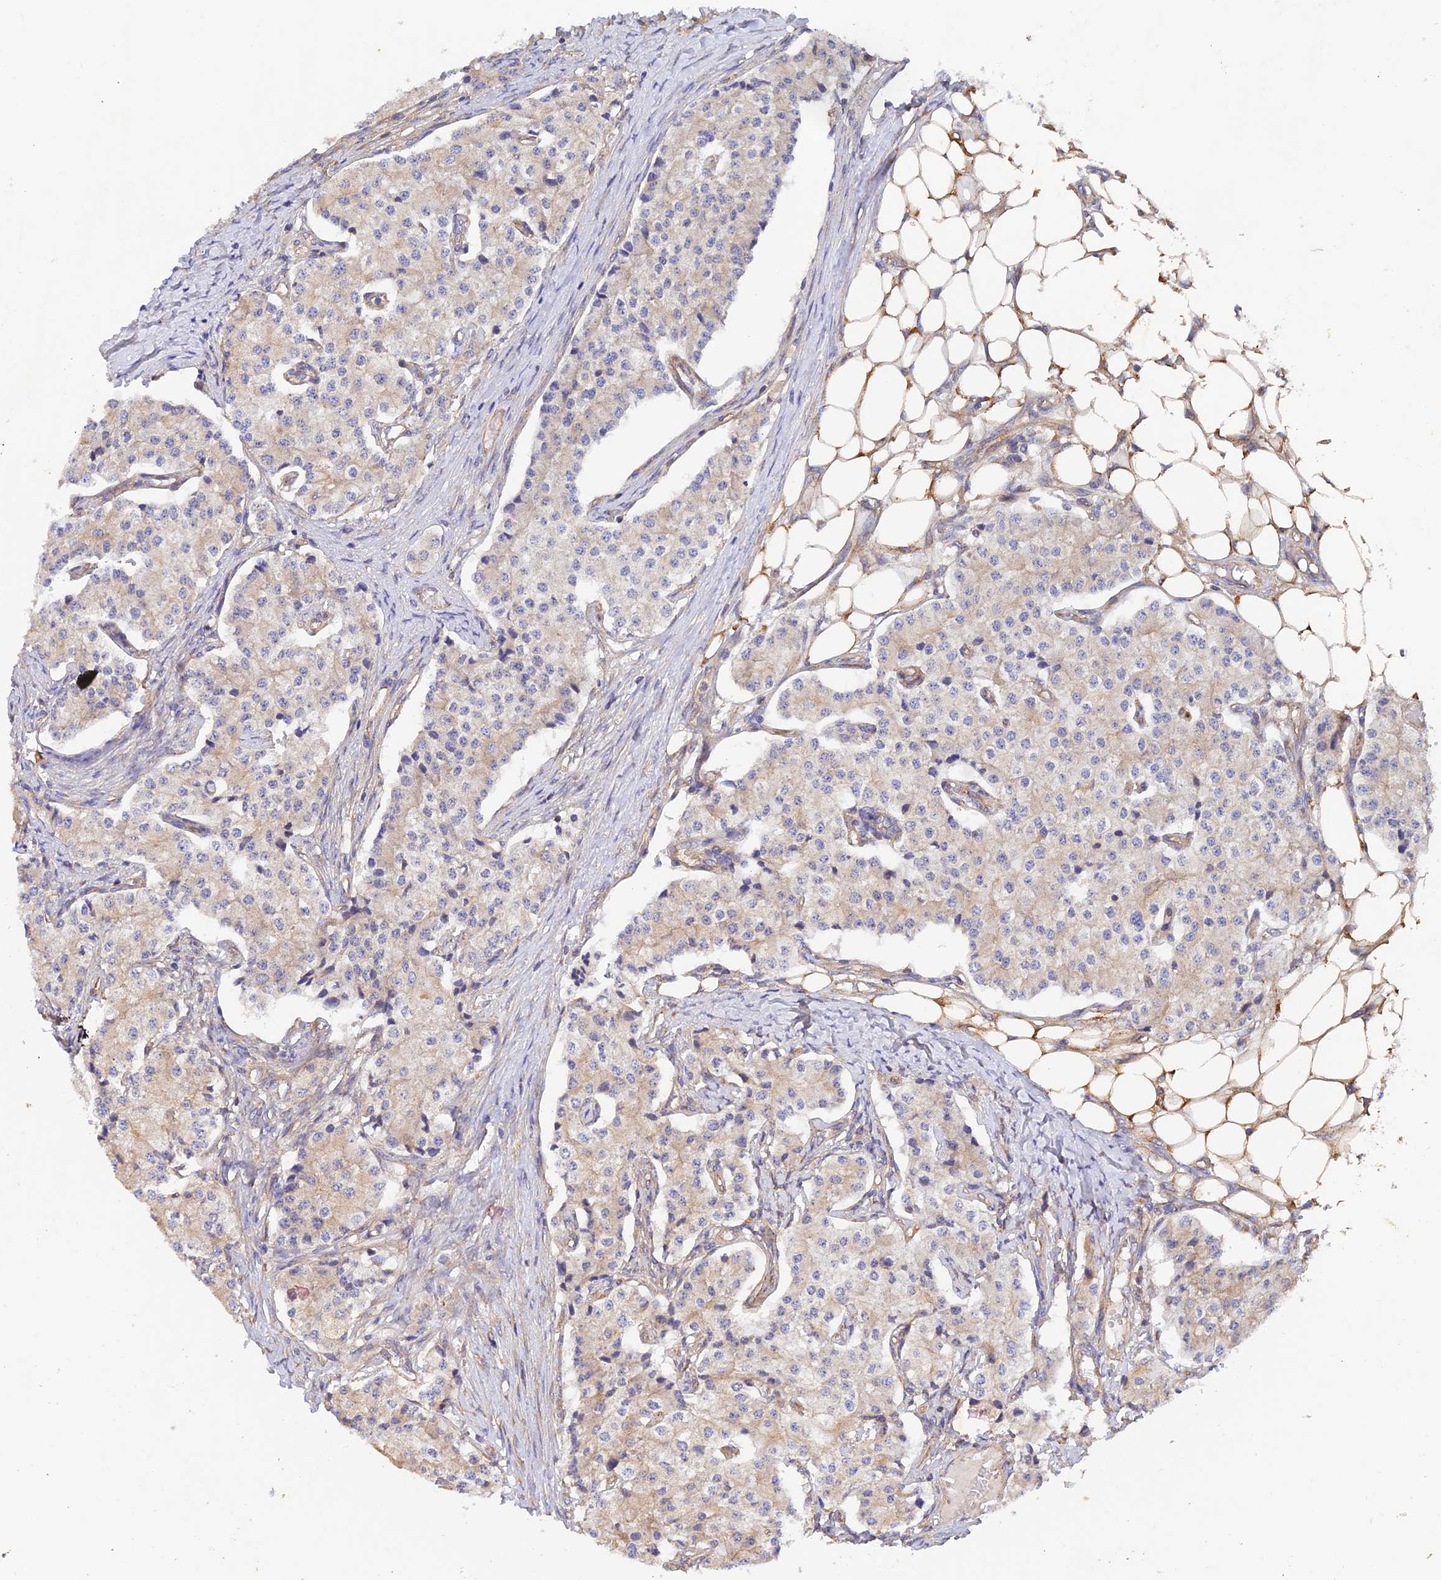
{"staining": {"intensity": "weak", "quantity": "<25%", "location": "cytoplasmic/membranous"}, "tissue": "carcinoid", "cell_type": "Tumor cells", "image_type": "cancer", "snomed": [{"axis": "morphology", "description": "Carcinoid, malignant, NOS"}, {"axis": "topography", "description": "Colon"}], "caption": "This image is of carcinoid stained with IHC to label a protein in brown with the nuclei are counter-stained blue. There is no expression in tumor cells. The staining was performed using DAB (3,3'-diaminobenzidine) to visualize the protein expression in brown, while the nuclei were stained in blue with hematoxylin (Magnification: 20x).", "gene": "MYO9A", "patient": {"sex": "female", "age": 52}}